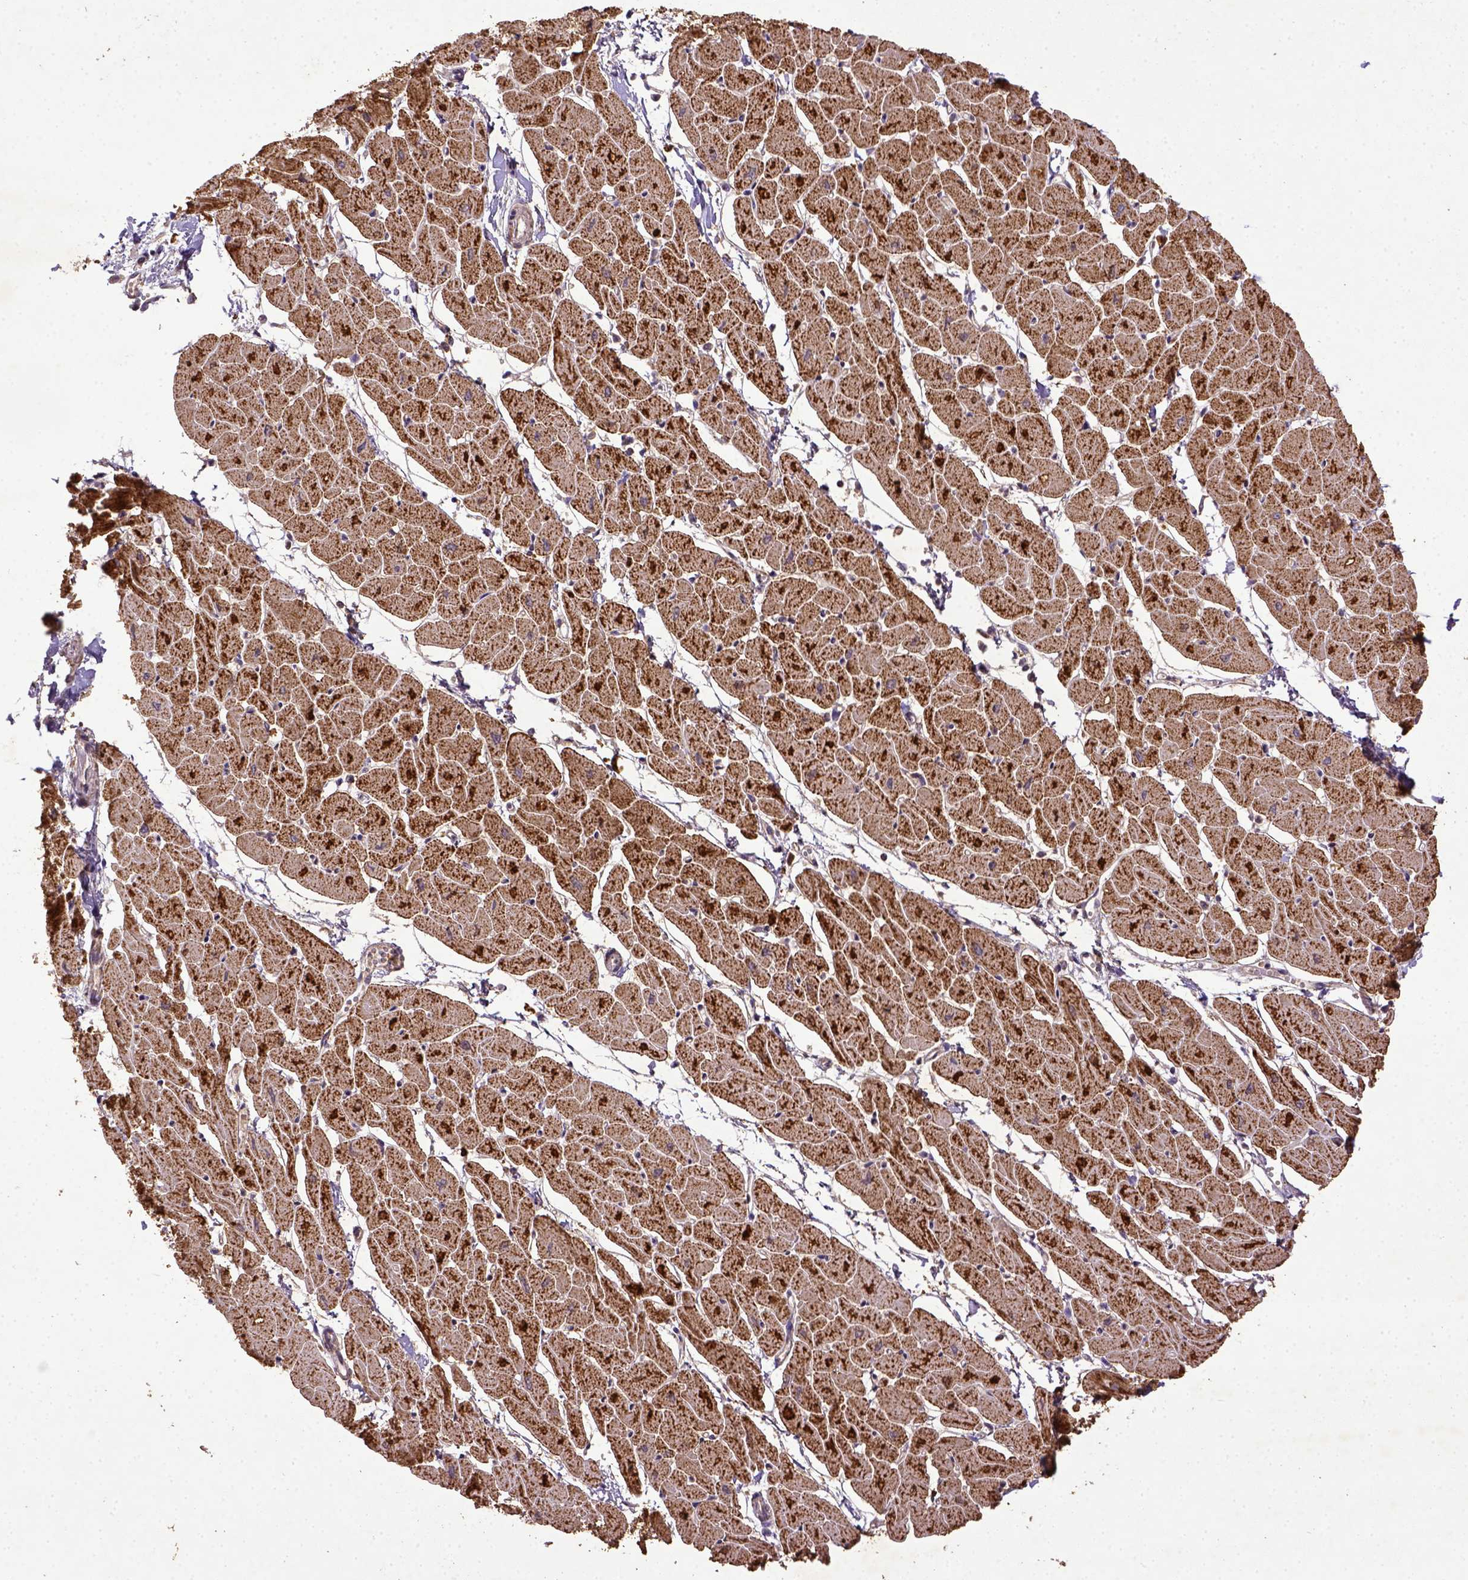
{"staining": {"intensity": "strong", "quantity": ">75%", "location": "cytoplasmic/membranous"}, "tissue": "heart muscle", "cell_type": "Cardiomyocytes", "image_type": "normal", "snomed": [{"axis": "morphology", "description": "Normal tissue, NOS"}, {"axis": "topography", "description": "Heart"}], "caption": "An IHC micrograph of benign tissue is shown. Protein staining in brown labels strong cytoplasmic/membranous positivity in heart muscle within cardiomyocytes. (brown staining indicates protein expression, while blue staining denotes nuclei).", "gene": "MT", "patient": {"sex": "male", "age": 57}}